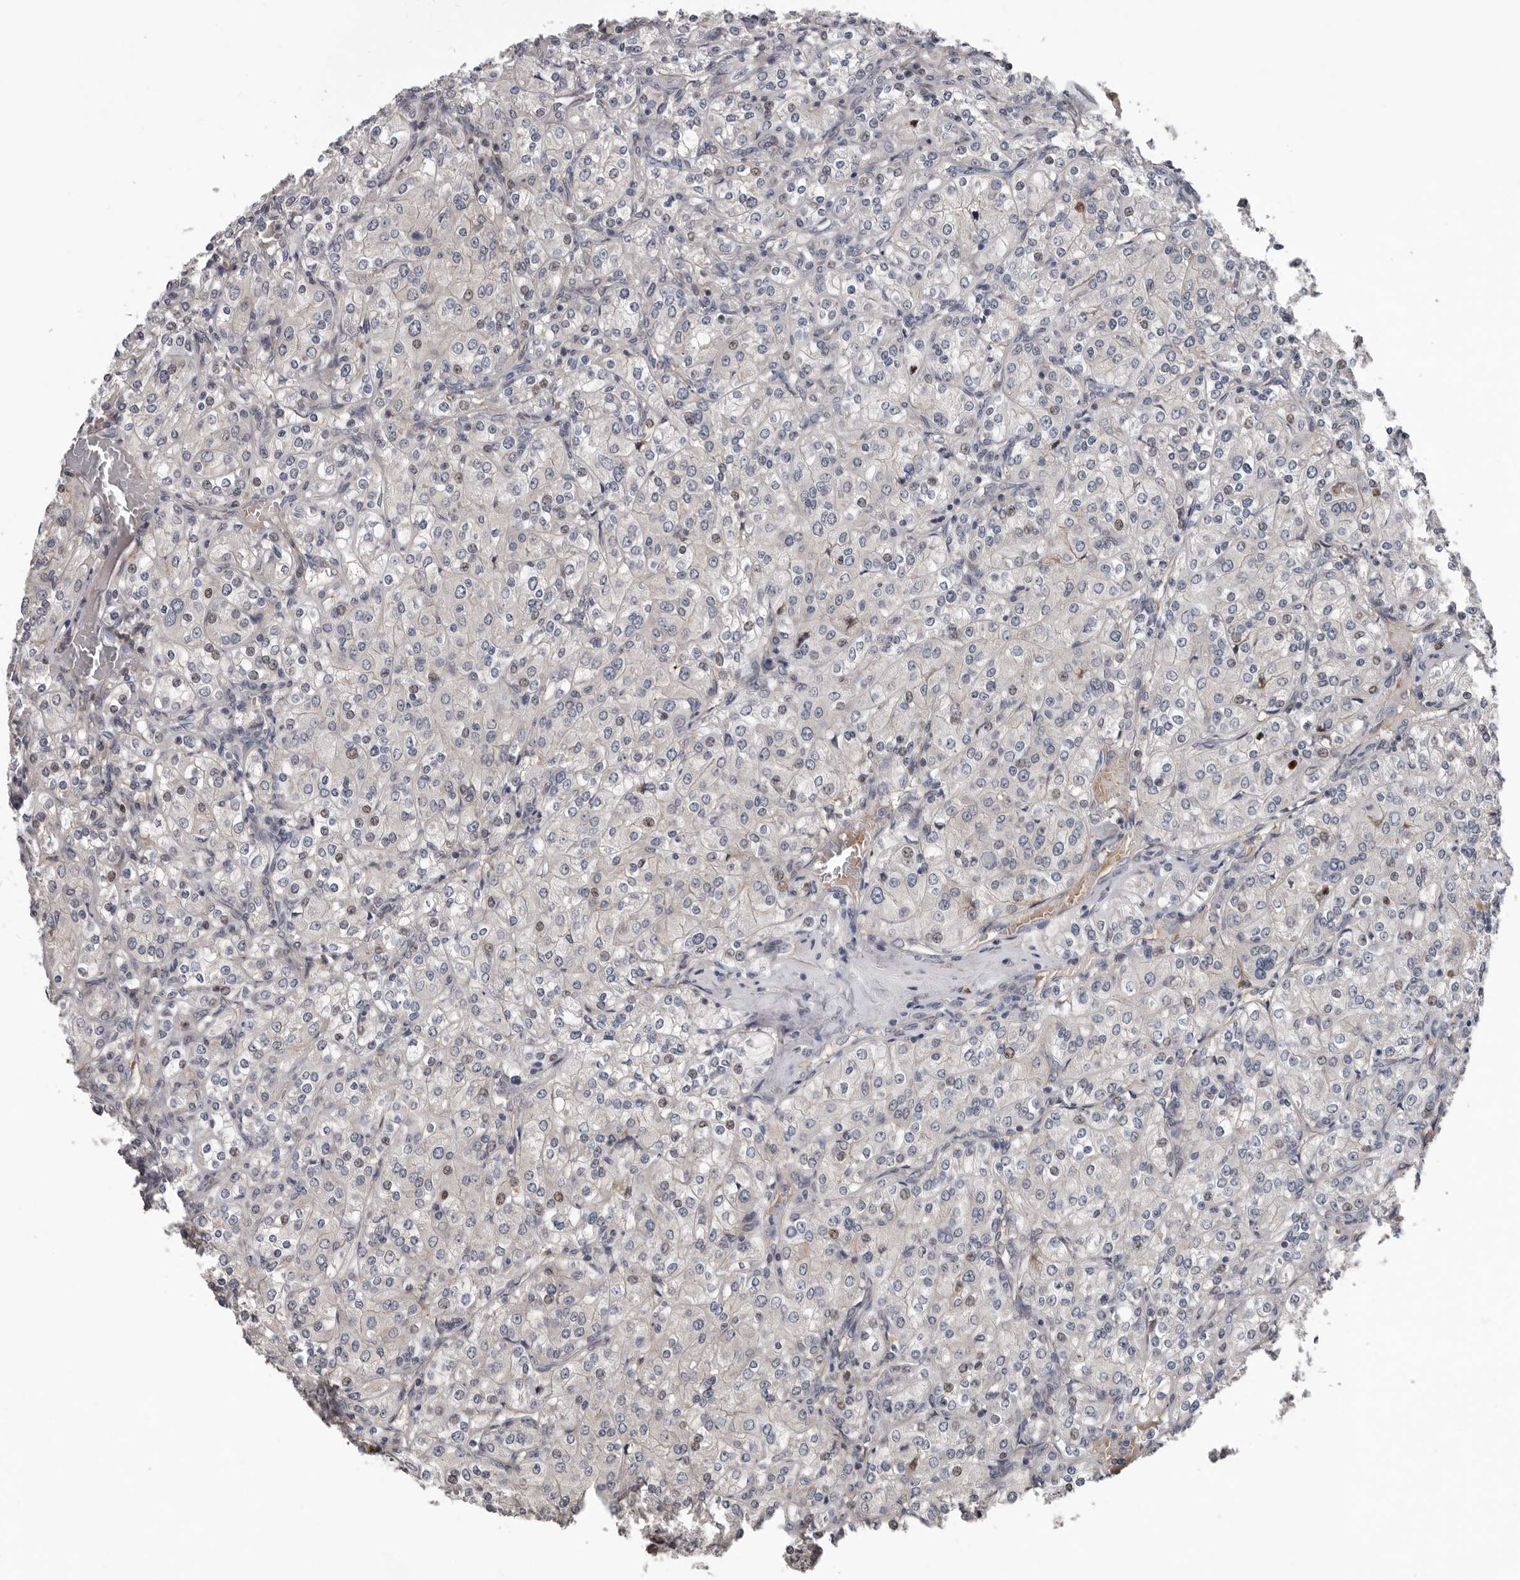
{"staining": {"intensity": "negative", "quantity": "none", "location": "none"}, "tissue": "renal cancer", "cell_type": "Tumor cells", "image_type": "cancer", "snomed": [{"axis": "morphology", "description": "Adenocarcinoma, NOS"}, {"axis": "topography", "description": "Kidney"}], "caption": "A high-resolution image shows immunohistochemistry staining of renal cancer (adenocarcinoma), which reveals no significant staining in tumor cells. (DAB immunohistochemistry (IHC) with hematoxylin counter stain).", "gene": "RNF217", "patient": {"sex": "male", "age": 77}}